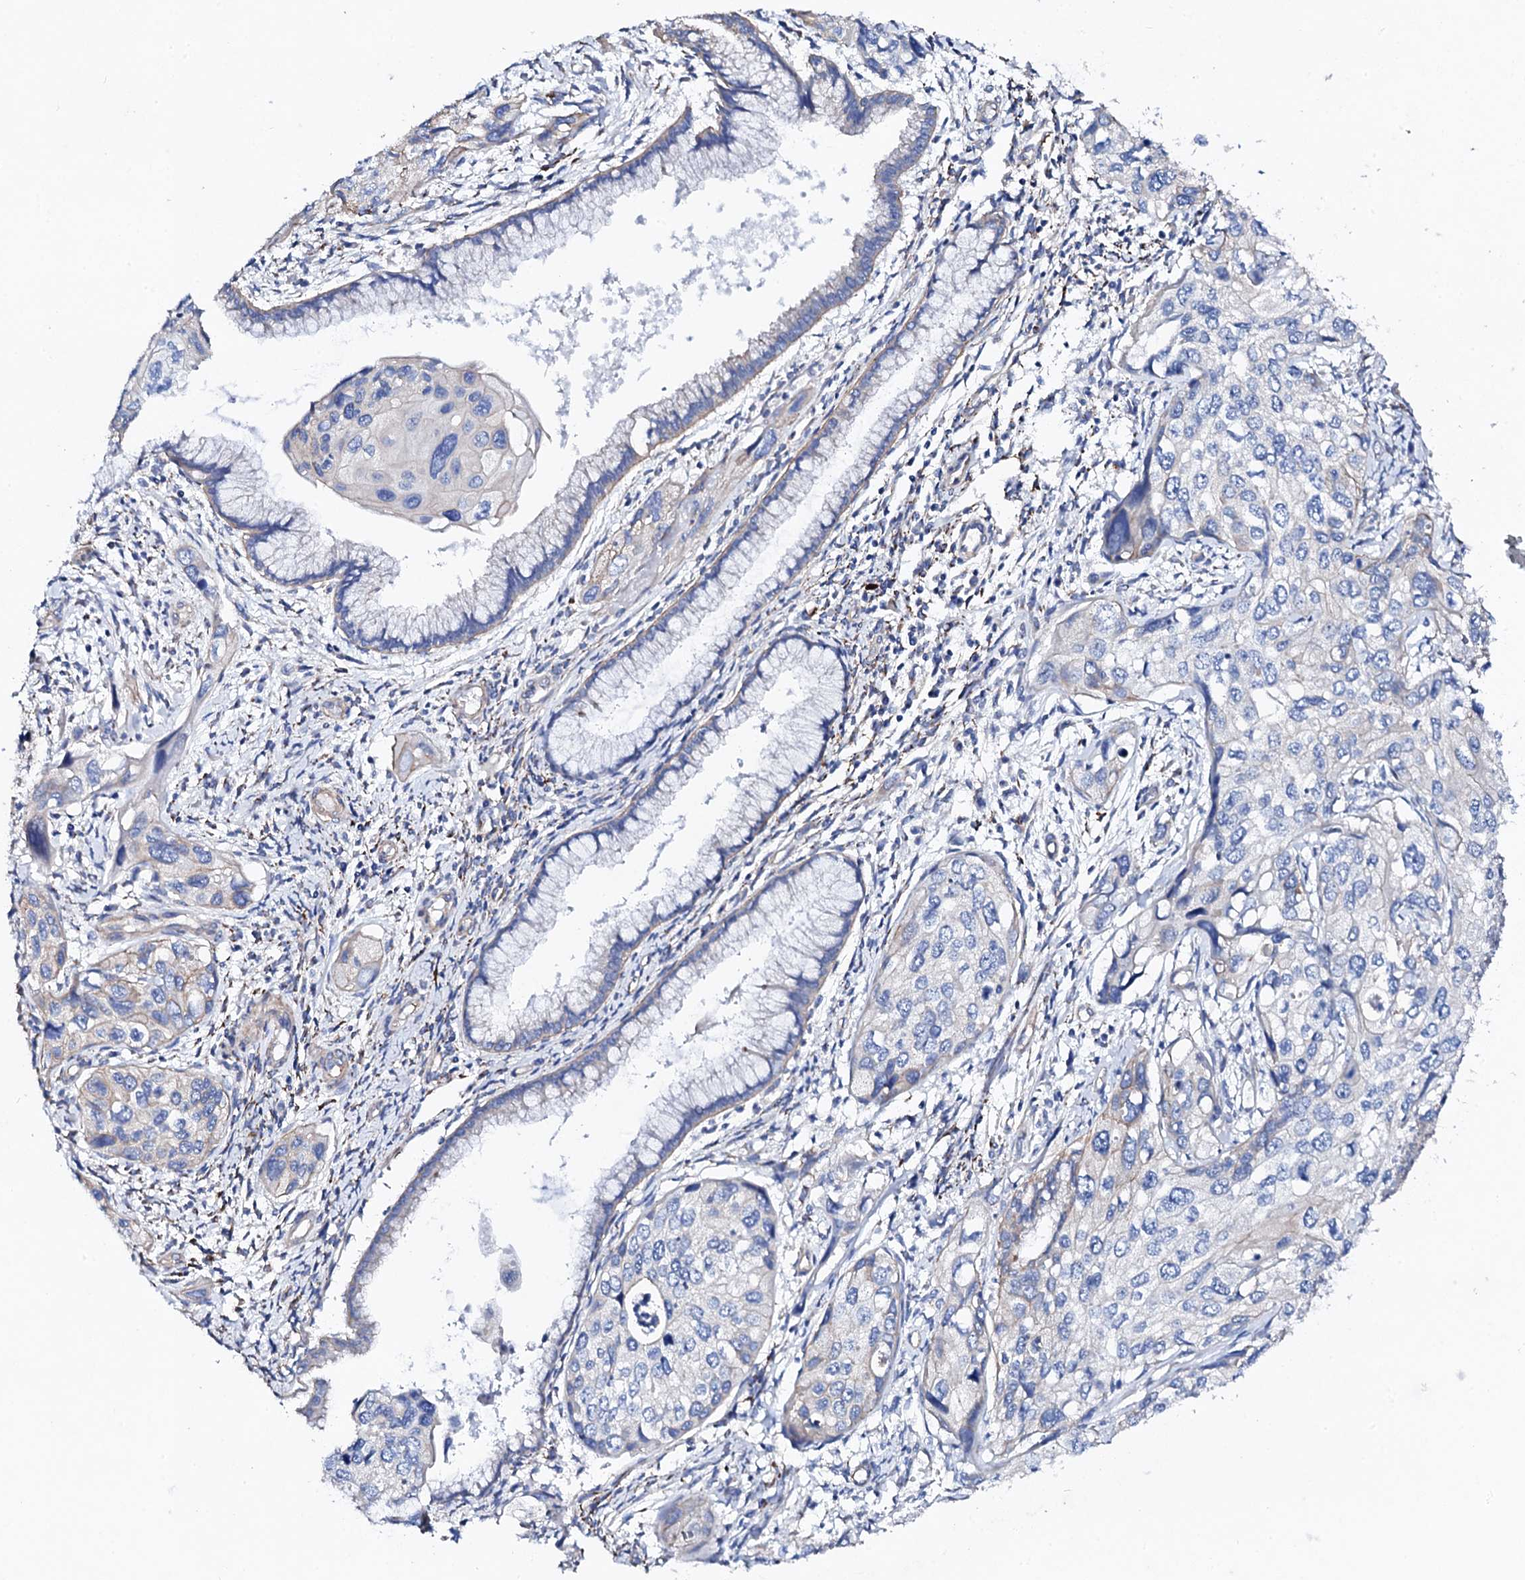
{"staining": {"intensity": "weak", "quantity": "<25%", "location": "cytoplasmic/membranous"}, "tissue": "cervical cancer", "cell_type": "Tumor cells", "image_type": "cancer", "snomed": [{"axis": "morphology", "description": "Squamous cell carcinoma, NOS"}, {"axis": "topography", "description": "Cervix"}], "caption": "The micrograph exhibits no significant positivity in tumor cells of cervical cancer (squamous cell carcinoma).", "gene": "KLHL32", "patient": {"sex": "female", "age": 55}}